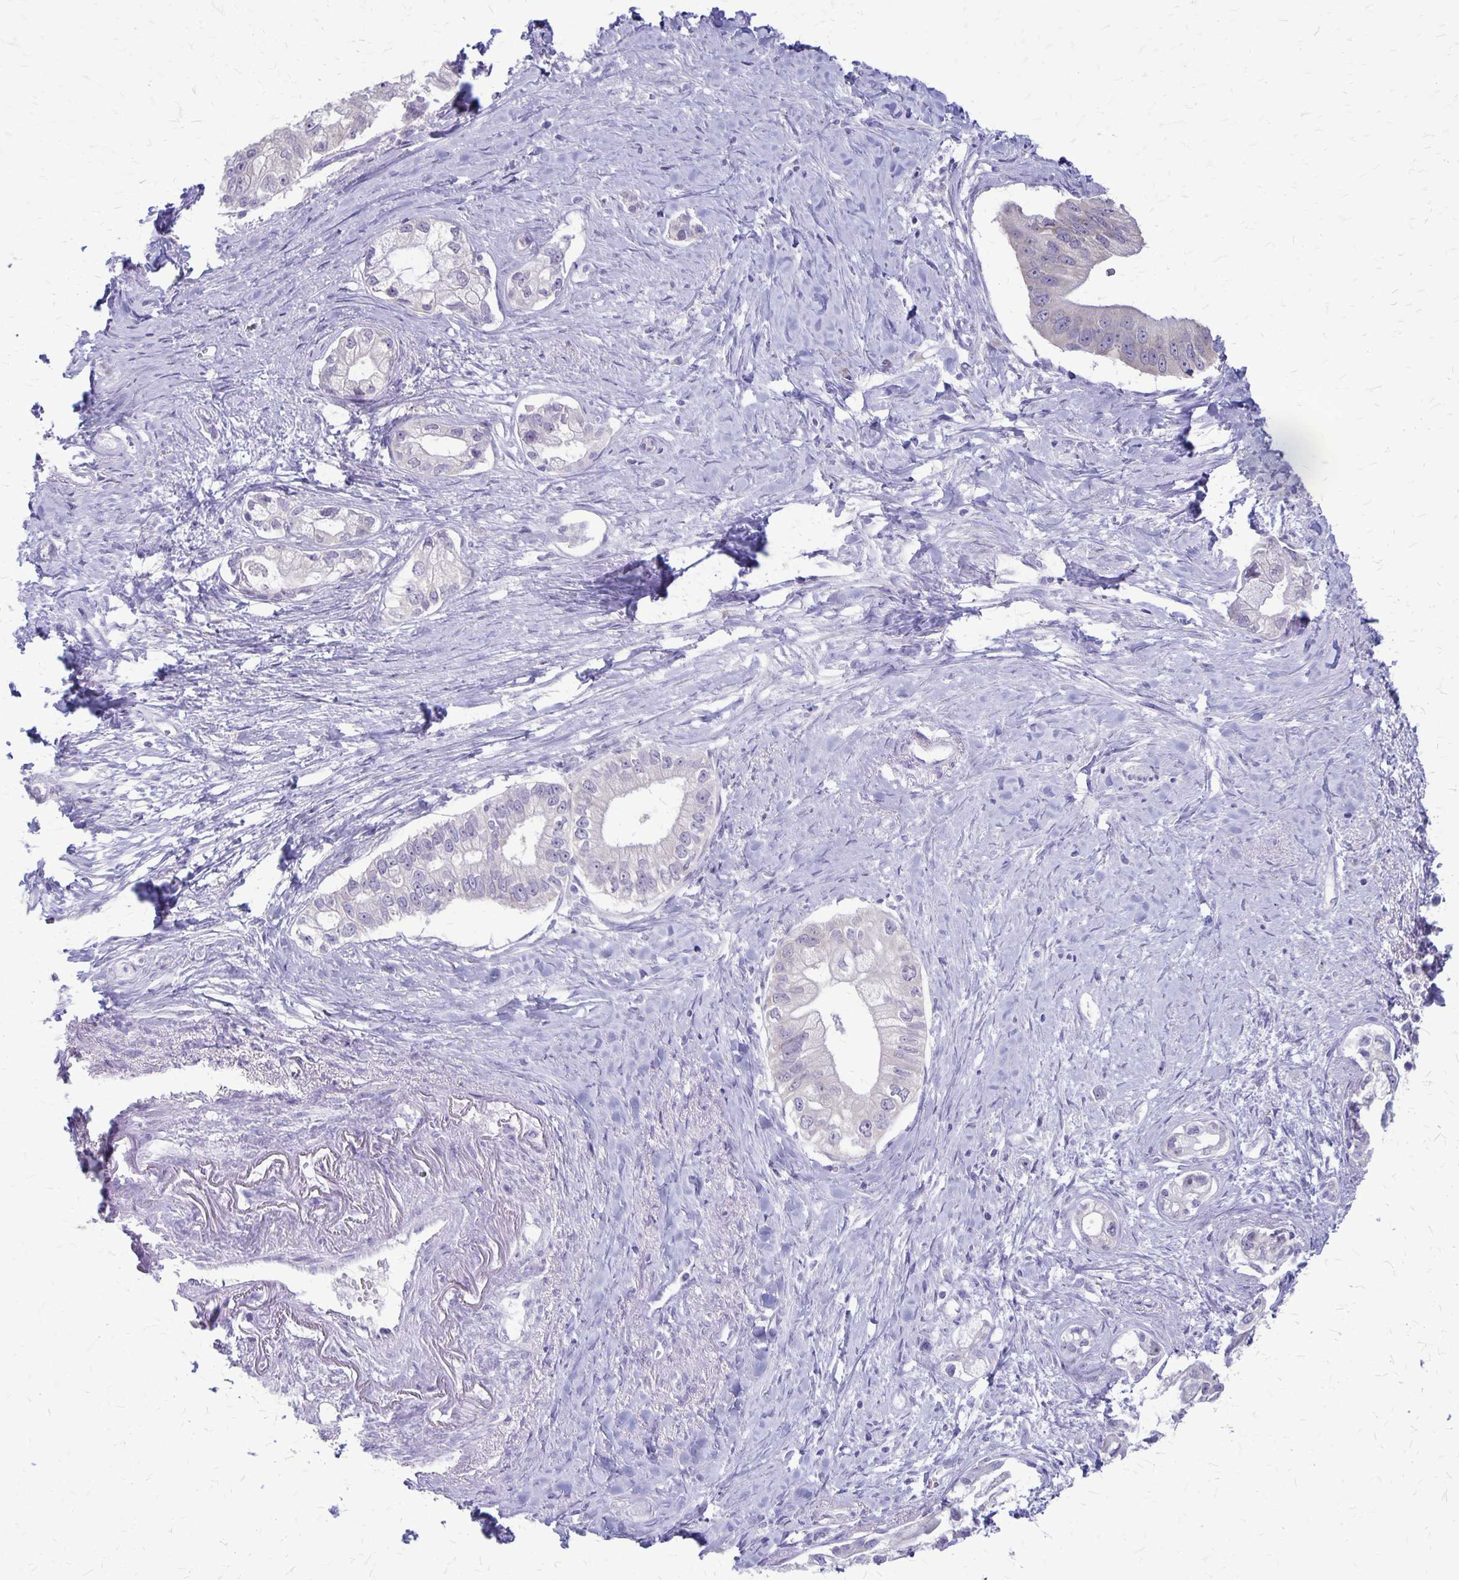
{"staining": {"intensity": "negative", "quantity": "none", "location": "none"}, "tissue": "pancreatic cancer", "cell_type": "Tumor cells", "image_type": "cancer", "snomed": [{"axis": "morphology", "description": "Adenocarcinoma, NOS"}, {"axis": "topography", "description": "Pancreas"}], "caption": "Immunohistochemistry (IHC) of human pancreatic adenocarcinoma reveals no staining in tumor cells.", "gene": "PLXNB3", "patient": {"sex": "male", "age": 70}}